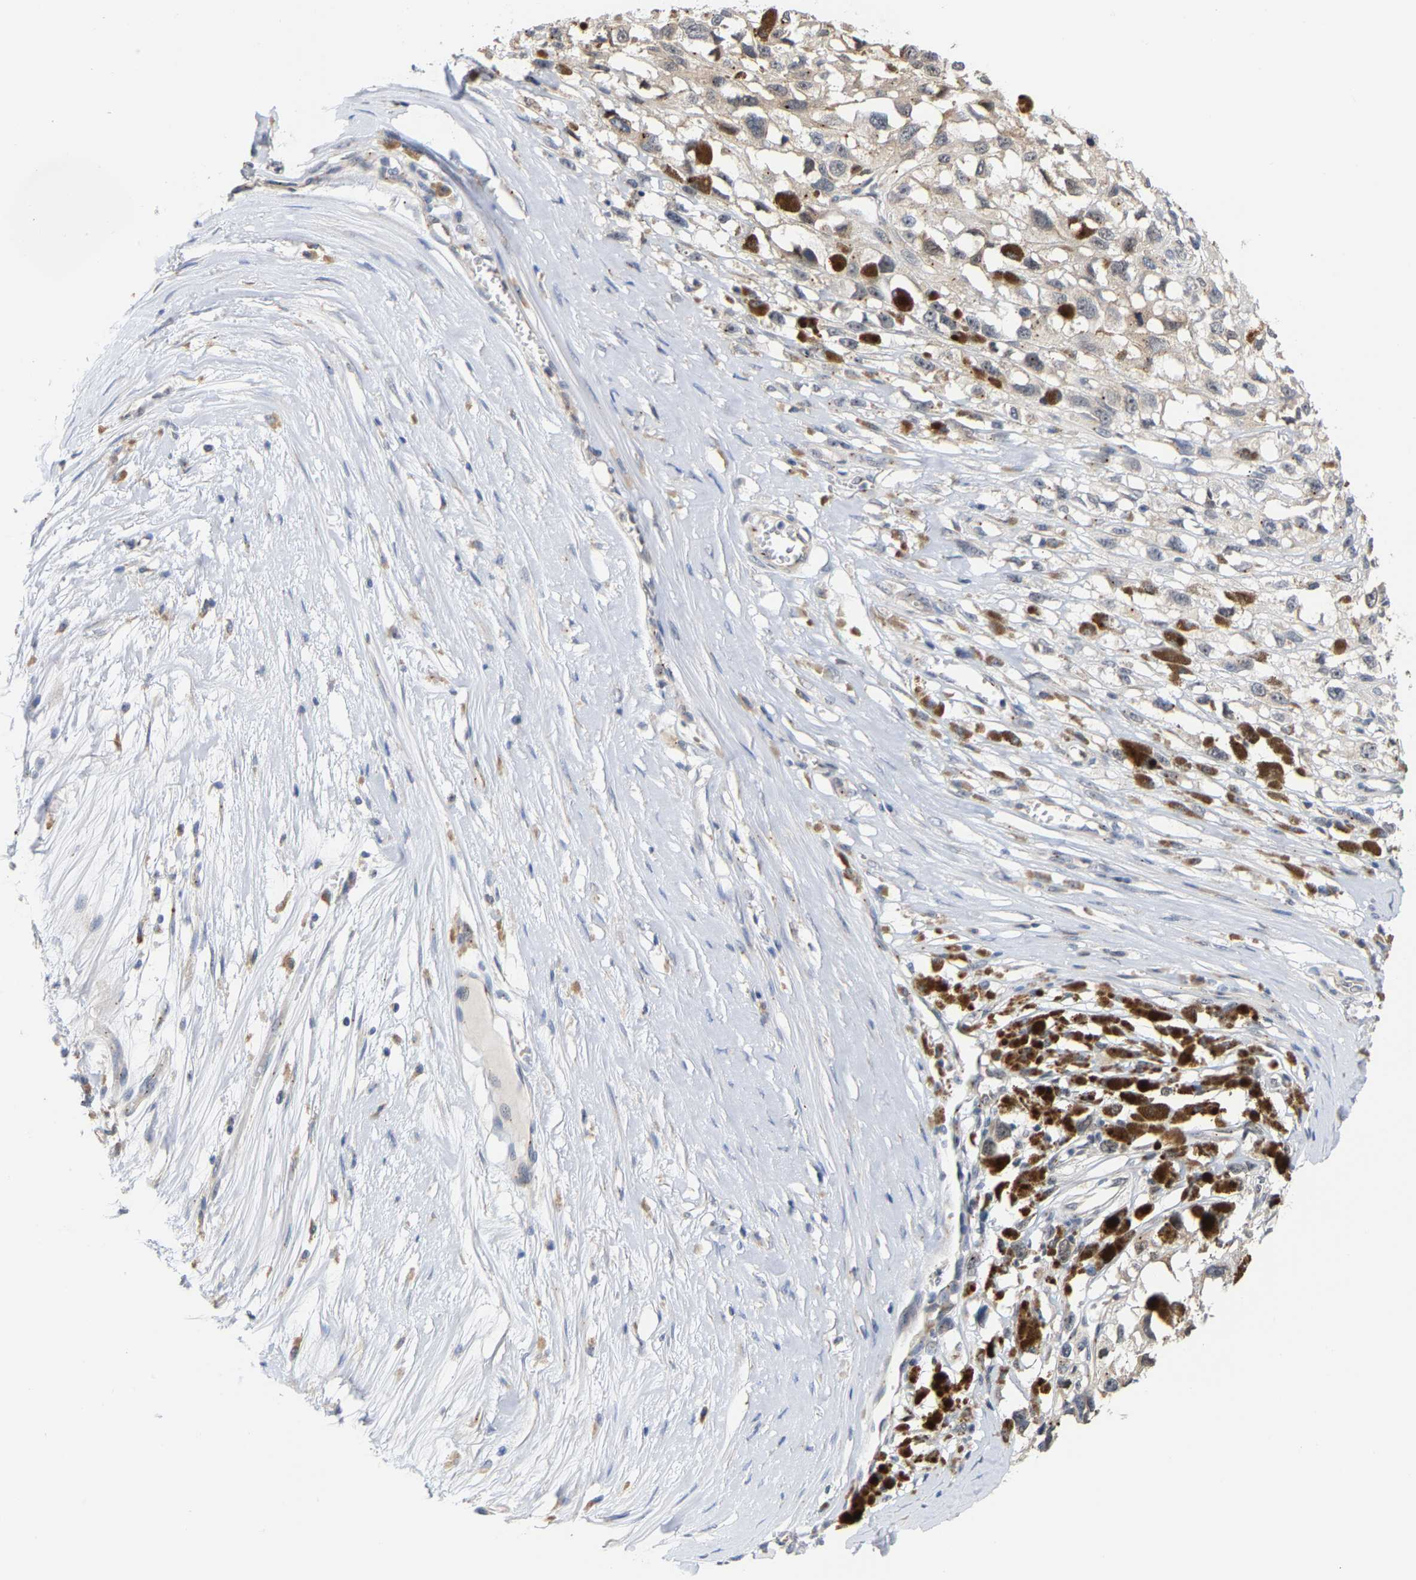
{"staining": {"intensity": "weak", "quantity": ">75%", "location": "cytoplasmic/membranous"}, "tissue": "melanoma", "cell_type": "Tumor cells", "image_type": "cancer", "snomed": [{"axis": "morphology", "description": "Malignant melanoma, Metastatic site"}, {"axis": "topography", "description": "Lymph node"}], "caption": "Protein expression analysis of human melanoma reveals weak cytoplasmic/membranous positivity in about >75% of tumor cells.", "gene": "PCNT", "patient": {"sex": "male", "age": 59}}